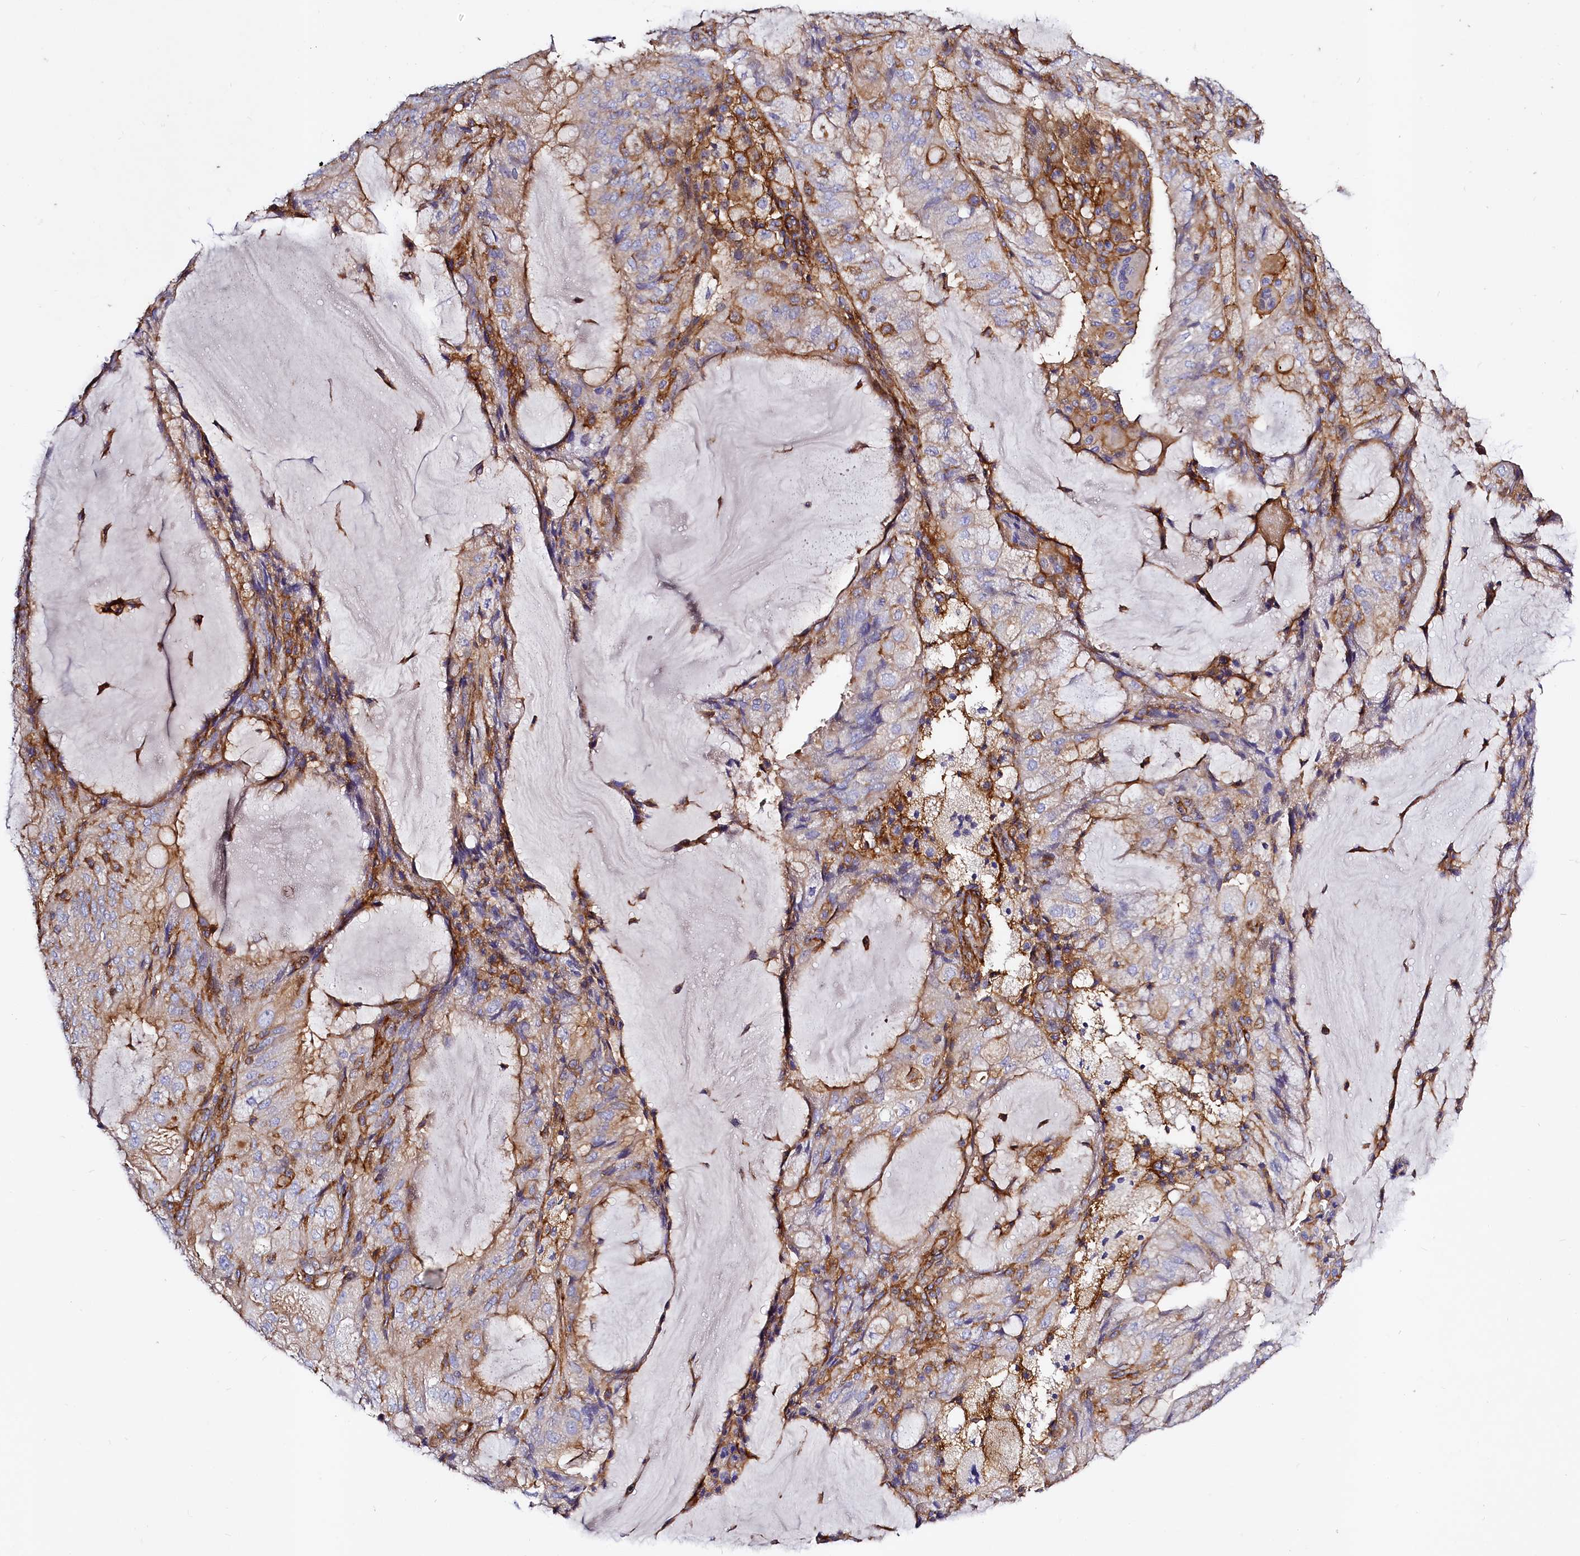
{"staining": {"intensity": "moderate", "quantity": "25%-75%", "location": "cytoplasmic/membranous"}, "tissue": "endometrial cancer", "cell_type": "Tumor cells", "image_type": "cancer", "snomed": [{"axis": "morphology", "description": "Adenocarcinoma, NOS"}, {"axis": "topography", "description": "Endometrium"}], "caption": "Tumor cells show medium levels of moderate cytoplasmic/membranous staining in about 25%-75% of cells in endometrial adenocarcinoma.", "gene": "ANO6", "patient": {"sex": "female", "age": 81}}